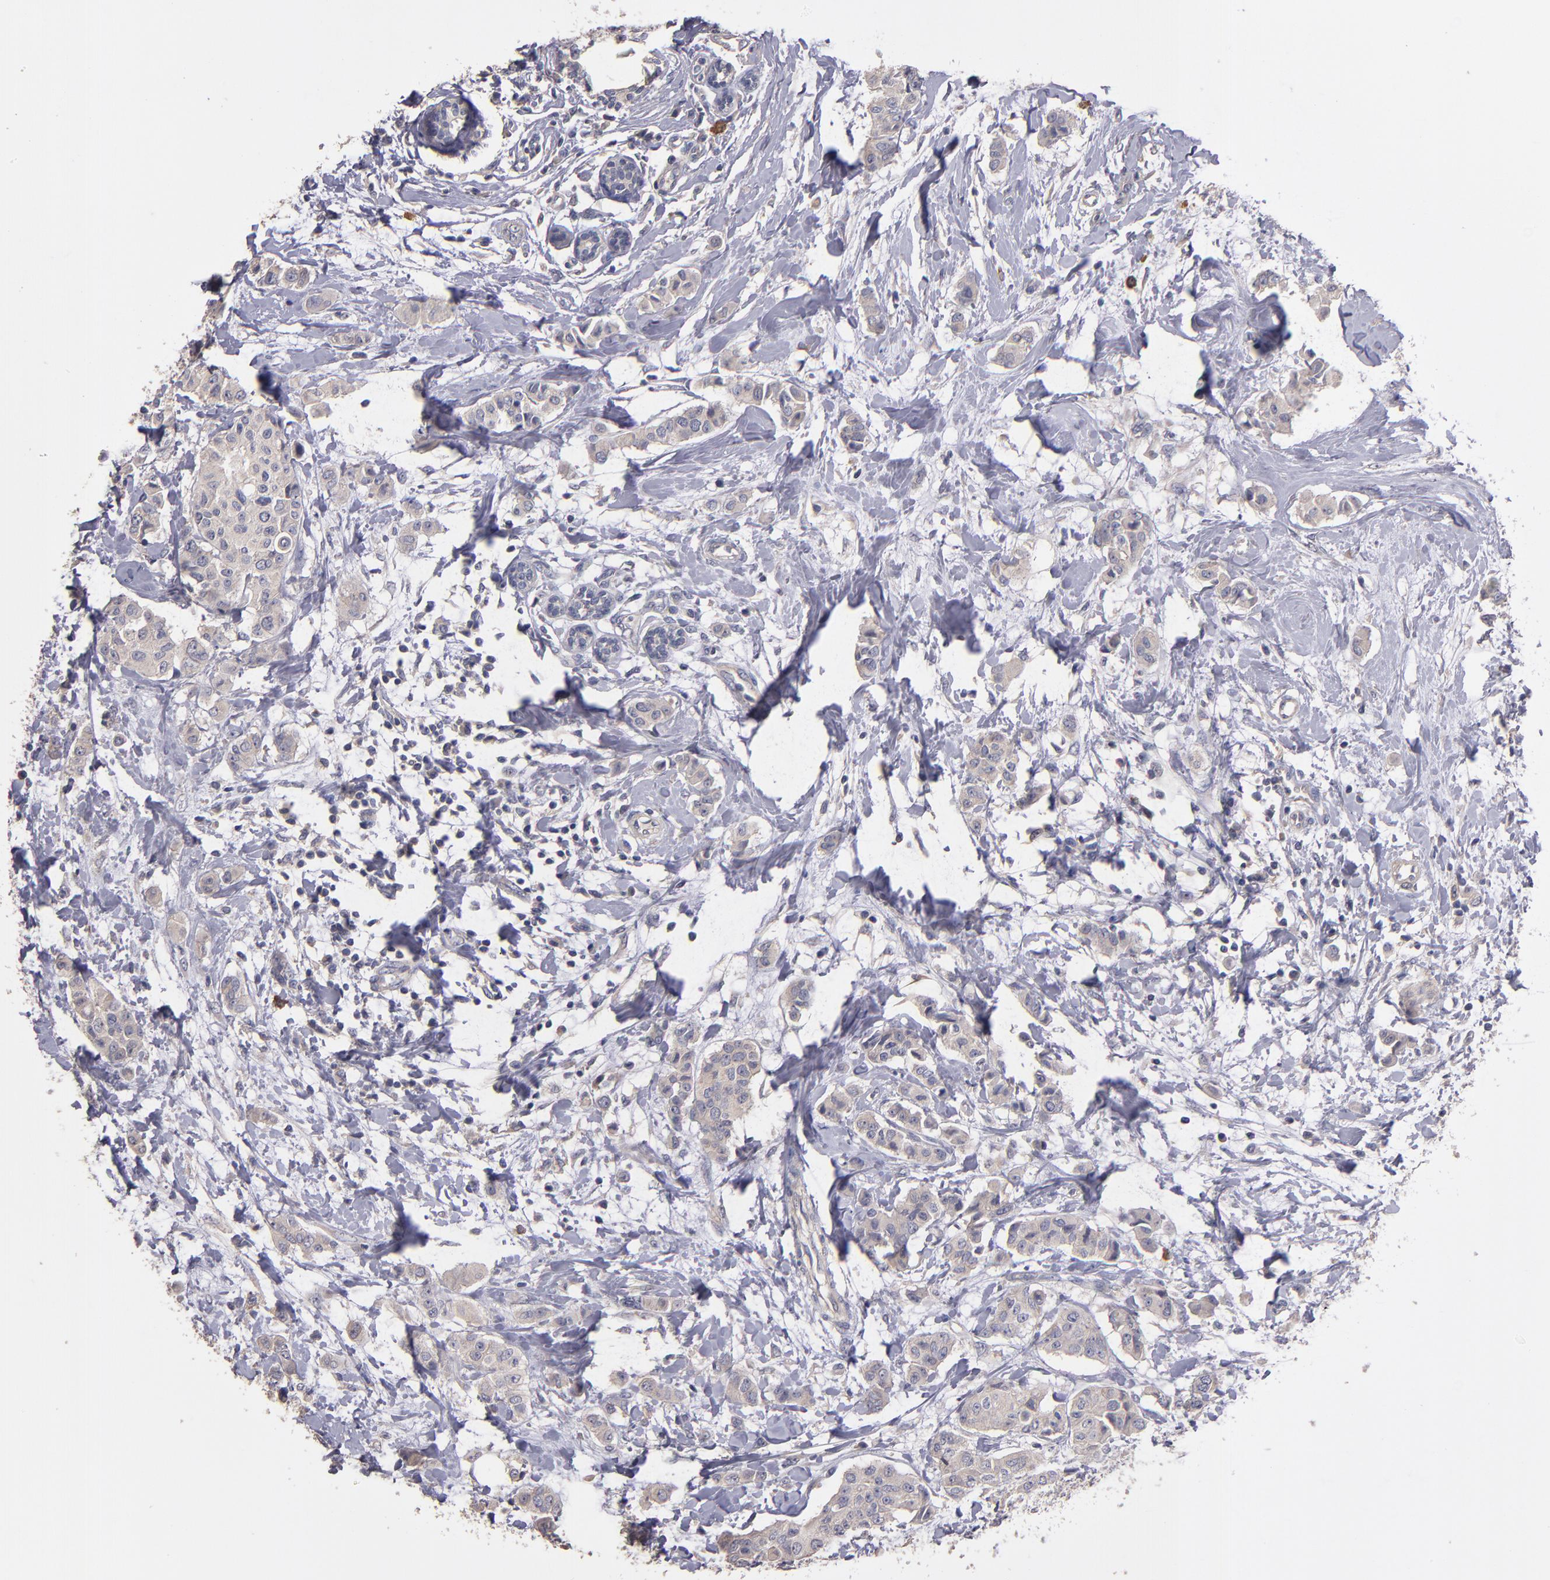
{"staining": {"intensity": "weak", "quantity": ">75%", "location": "cytoplasmic/membranous"}, "tissue": "breast cancer", "cell_type": "Tumor cells", "image_type": "cancer", "snomed": [{"axis": "morphology", "description": "Duct carcinoma"}, {"axis": "topography", "description": "Breast"}], "caption": "High-power microscopy captured an IHC photomicrograph of breast cancer, revealing weak cytoplasmic/membranous staining in approximately >75% of tumor cells.", "gene": "MAGEE1", "patient": {"sex": "female", "age": 40}}